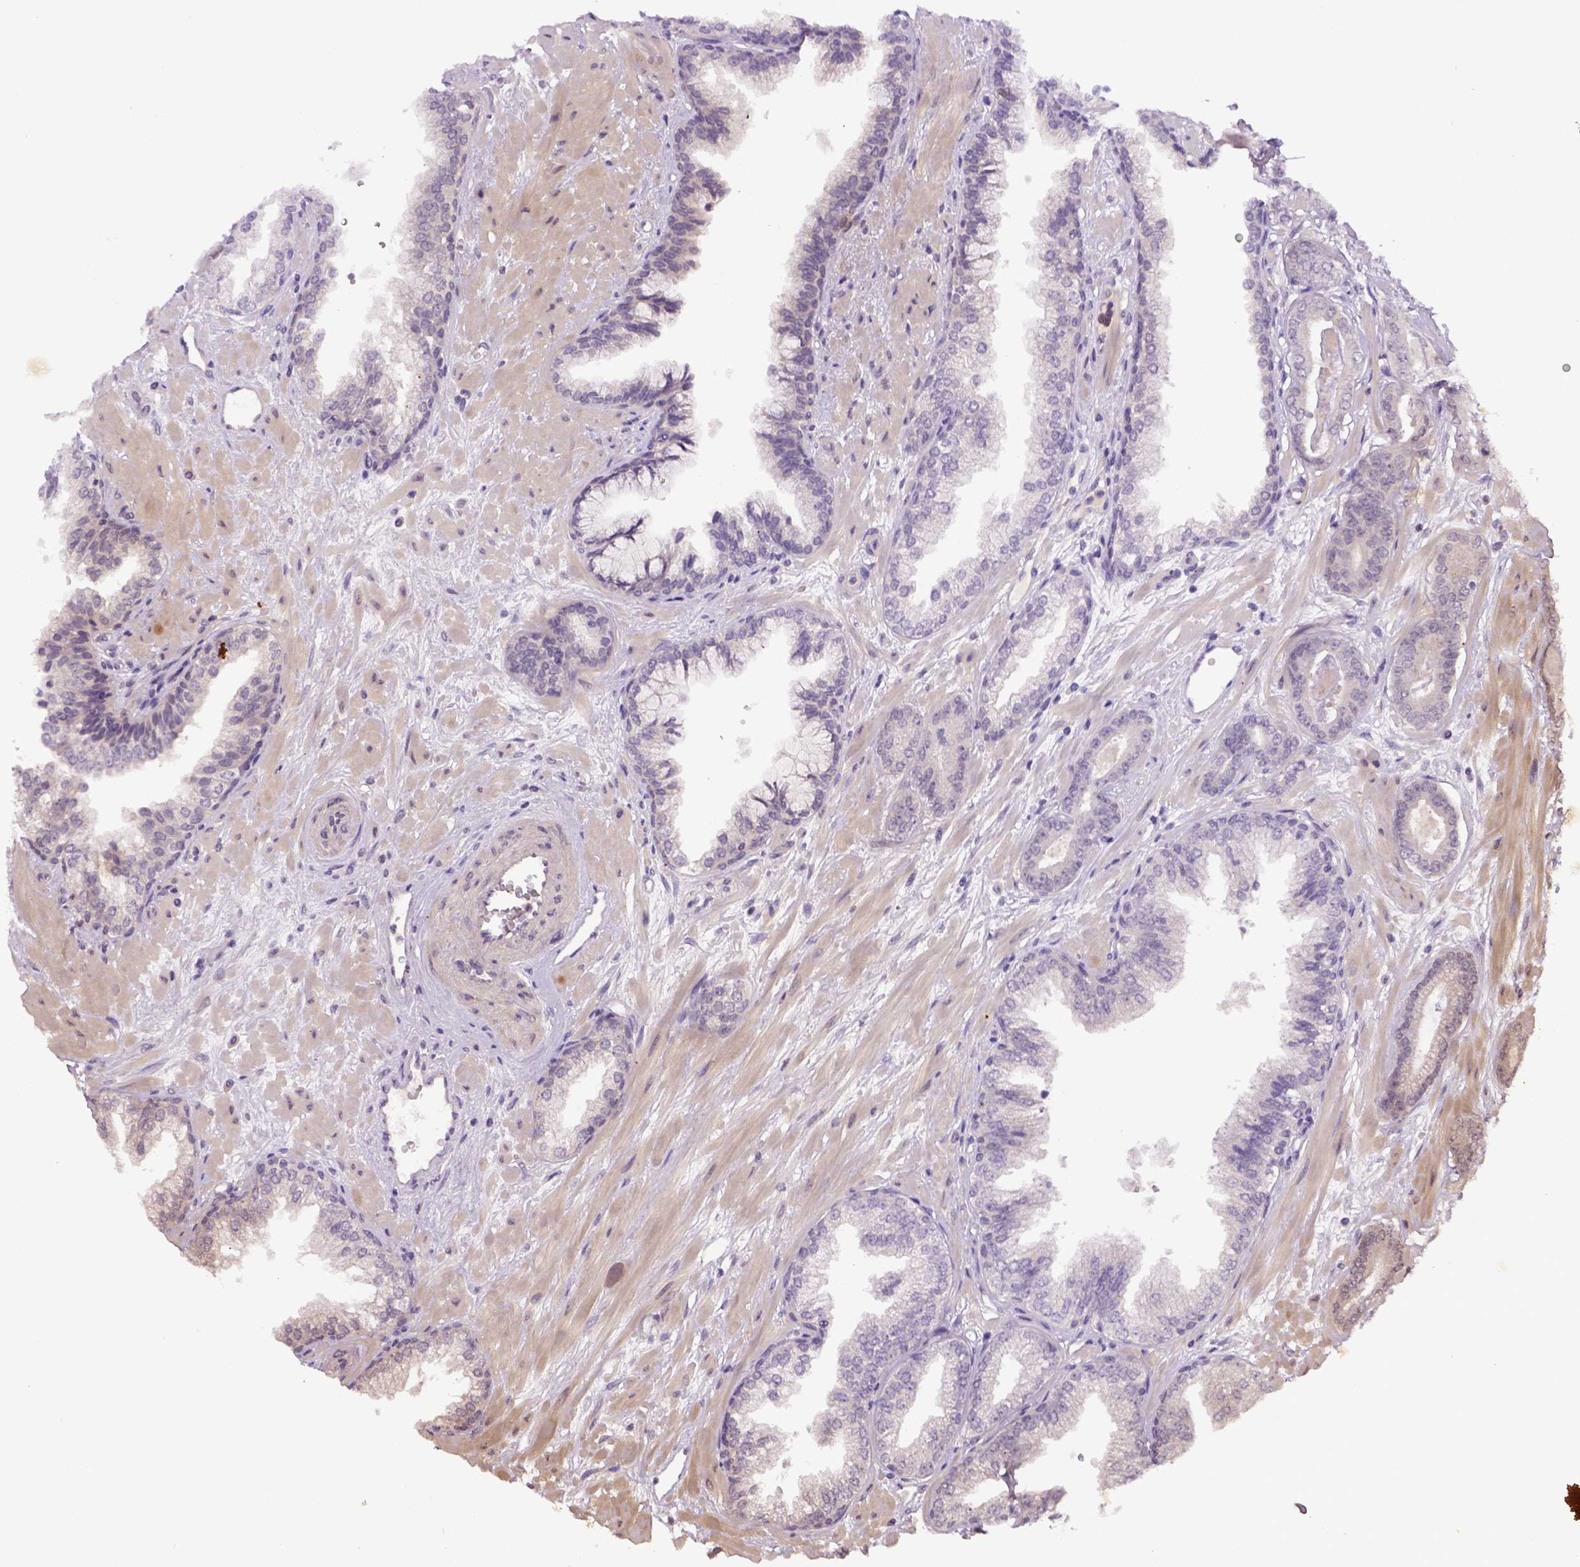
{"staining": {"intensity": "negative", "quantity": "none", "location": "none"}, "tissue": "prostate cancer", "cell_type": "Tumor cells", "image_type": "cancer", "snomed": [{"axis": "morphology", "description": "Adenocarcinoma, Low grade"}, {"axis": "topography", "description": "Prostate"}], "caption": "This is an IHC image of human adenocarcinoma (low-grade) (prostate). There is no staining in tumor cells.", "gene": "ITIH4", "patient": {"sex": "male", "age": 61}}